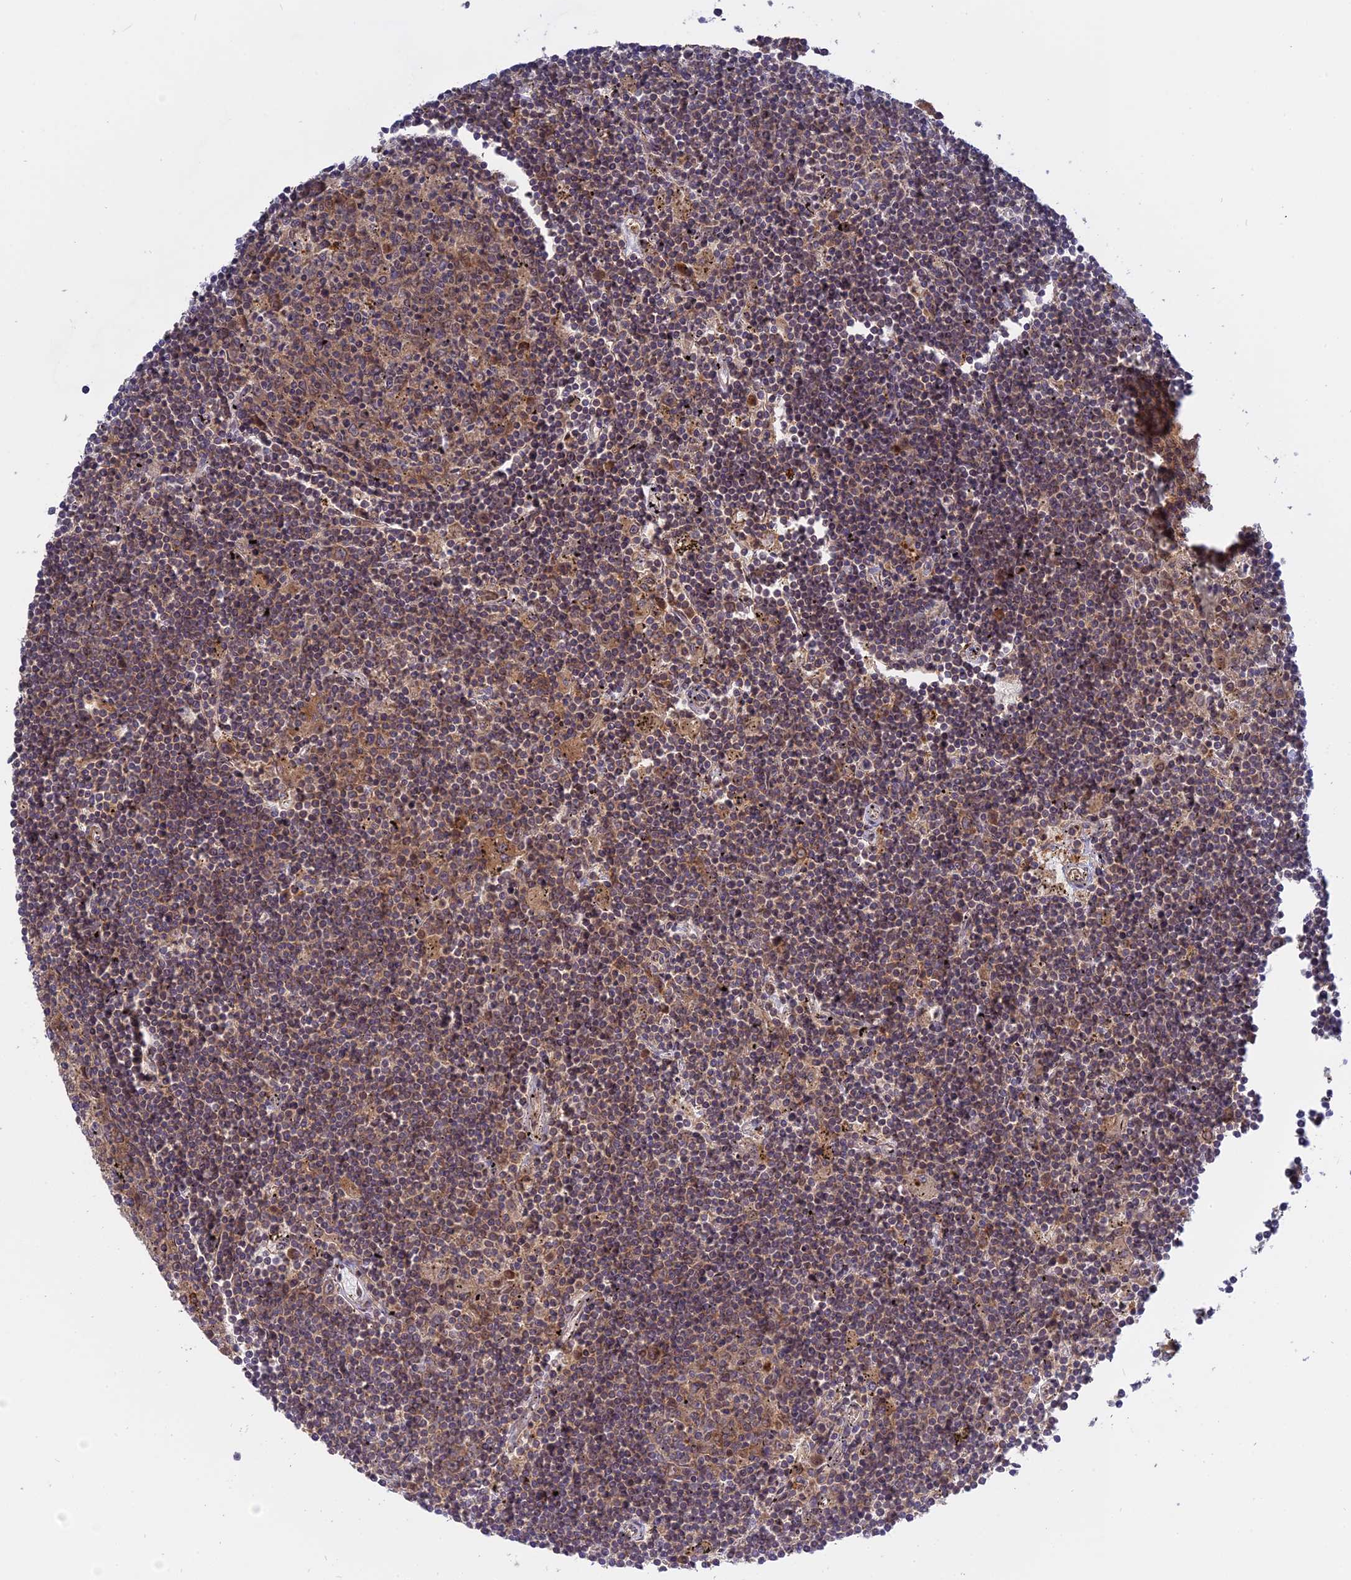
{"staining": {"intensity": "weak", "quantity": "25%-75%", "location": "cytoplasmic/membranous"}, "tissue": "lymphoma", "cell_type": "Tumor cells", "image_type": "cancer", "snomed": [{"axis": "morphology", "description": "Malignant lymphoma, non-Hodgkin's type, Low grade"}, {"axis": "topography", "description": "Spleen"}], "caption": "Tumor cells display low levels of weak cytoplasmic/membranous positivity in approximately 25%-75% of cells in human malignant lymphoma, non-Hodgkin's type (low-grade).", "gene": "IL21R", "patient": {"sex": "male", "age": 76}}